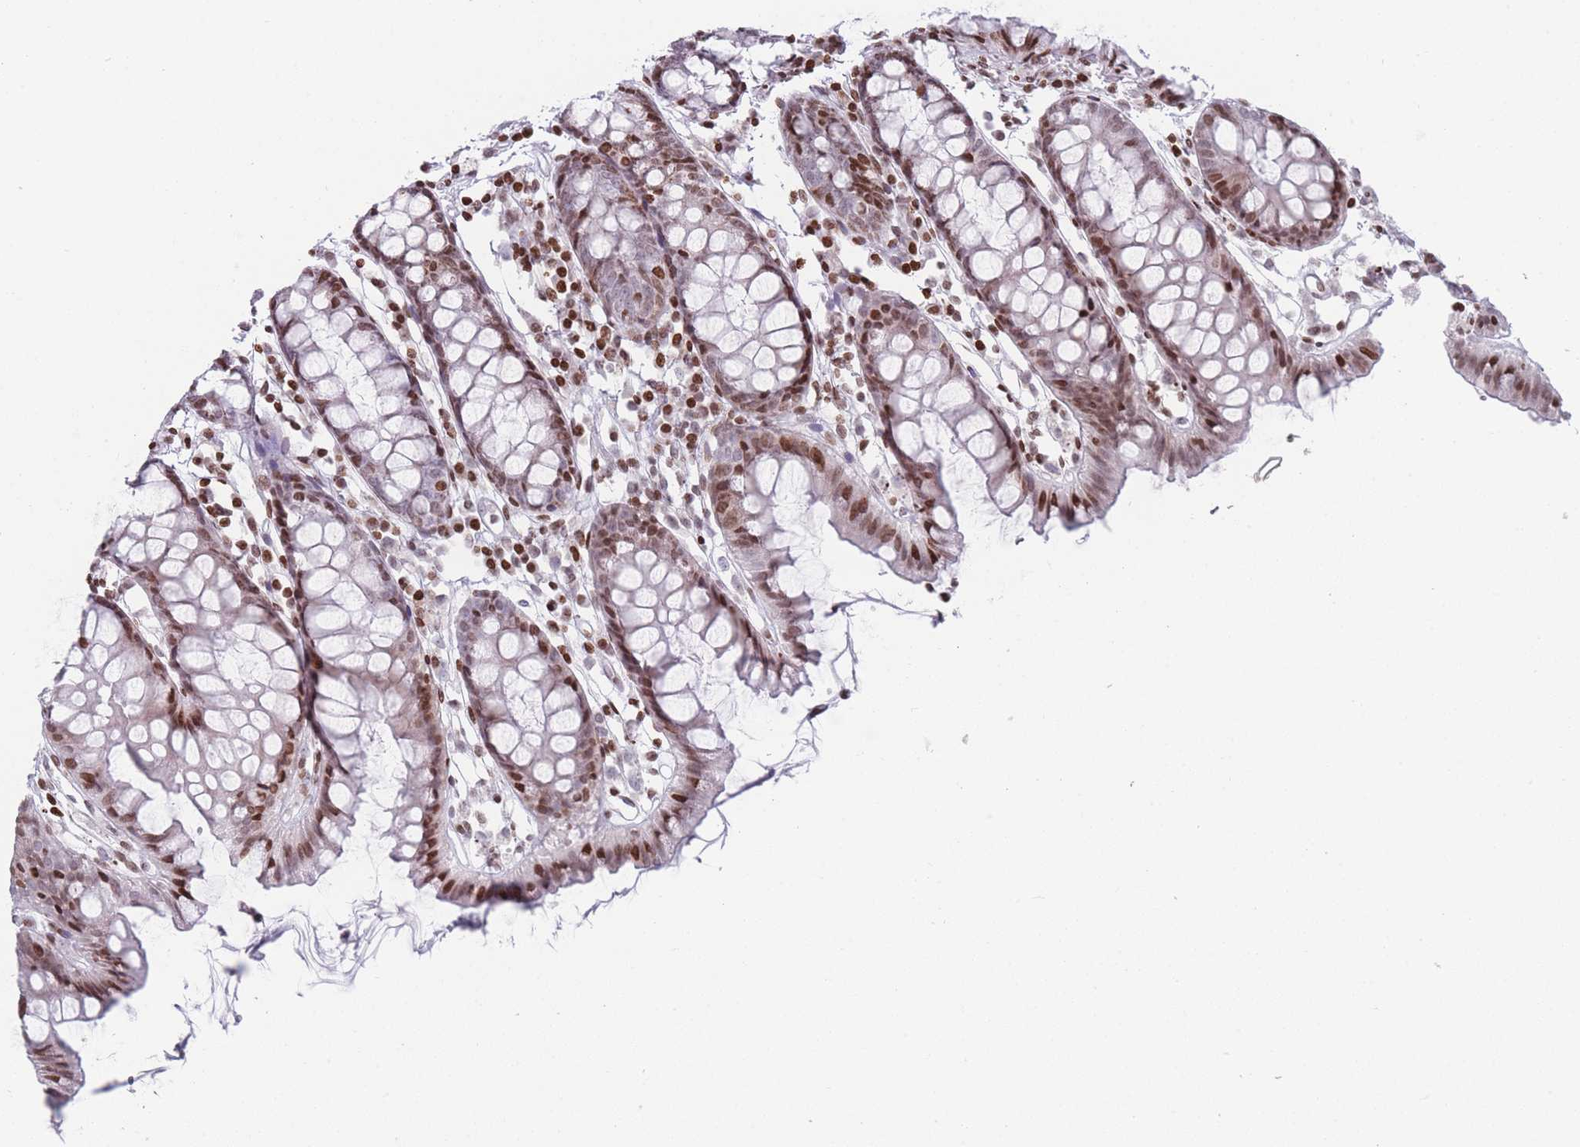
{"staining": {"intensity": "moderate", "quantity": ">75%", "location": "nuclear"}, "tissue": "colon", "cell_type": "Endothelial cells", "image_type": "normal", "snomed": [{"axis": "morphology", "description": "Normal tissue, NOS"}, {"axis": "topography", "description": "Colon"}], "caption": "Immunohistochemistry (IHC) (DAB) staining of benign human colon shows moderate nuclear protein positivity in approximately >75% of endothelial cells. (Brightfield microscopy of DAB IHC at high magnification).", "gene": "AK9", "patient": {"sex": "female", "age": 84}}